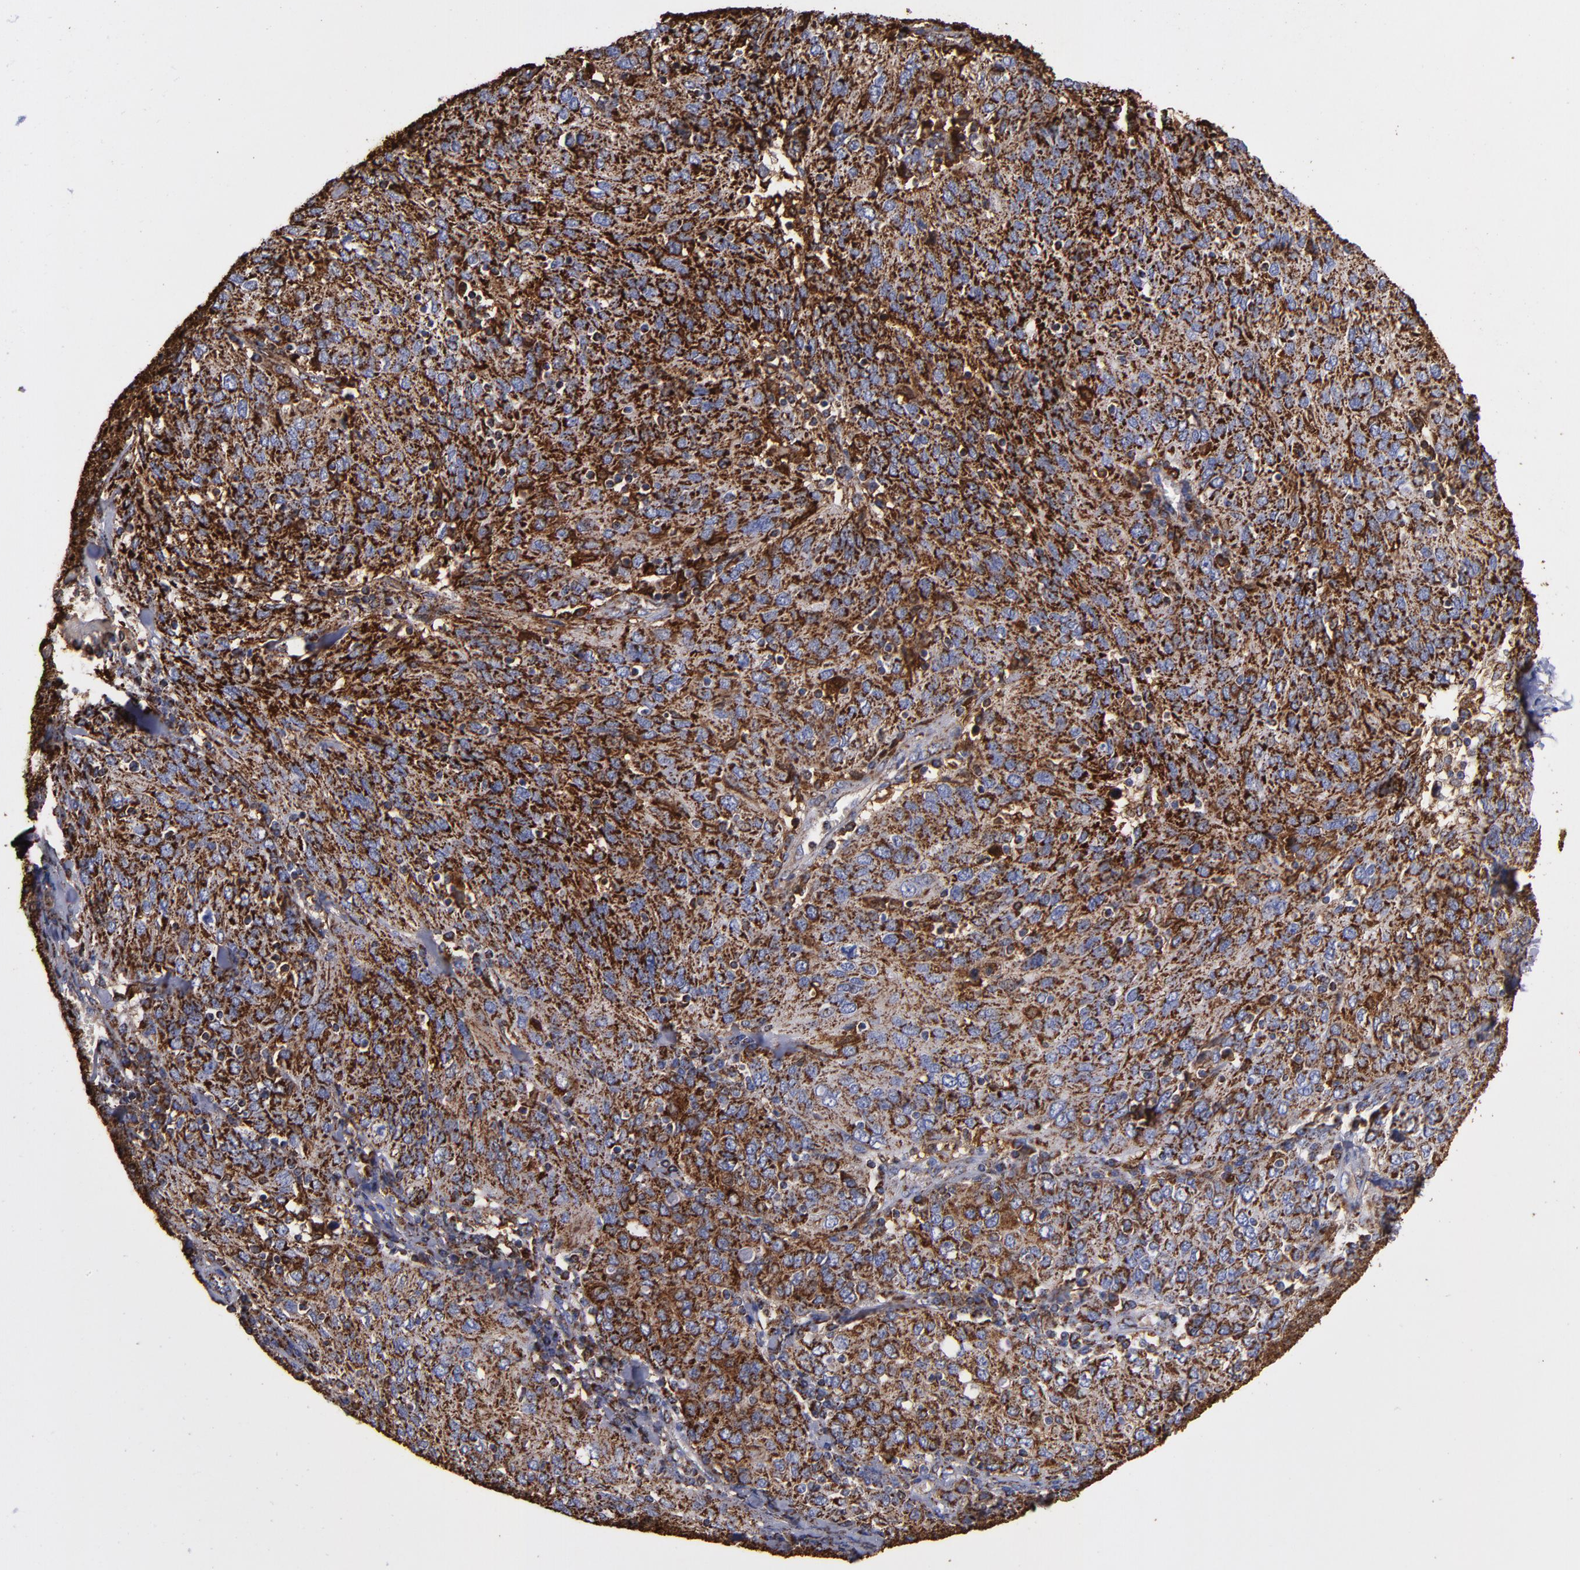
{"staining": {"intensity": "strong", "quantity": ">75%", "location": "cytoplasmic/membranous"}, "tissue": "ovarian cancer", "cell_type": "Tumor cells", "image_type": "cancer", "snomed": [{"axis": "morphology", "description": "Carcinoma, endometroid"}, {"axis": "topography", "description": "Ovary"}], "caption": "This is a photomicrograph of immunohistochemistry (IHC) staining of ovarian cancer (endometroid carcinoma), which shows strong staining in the cytoplasmic/membranous of tumor cells.", "gene": "SOD2", "patient": {"sex": "female", "age": 50}}